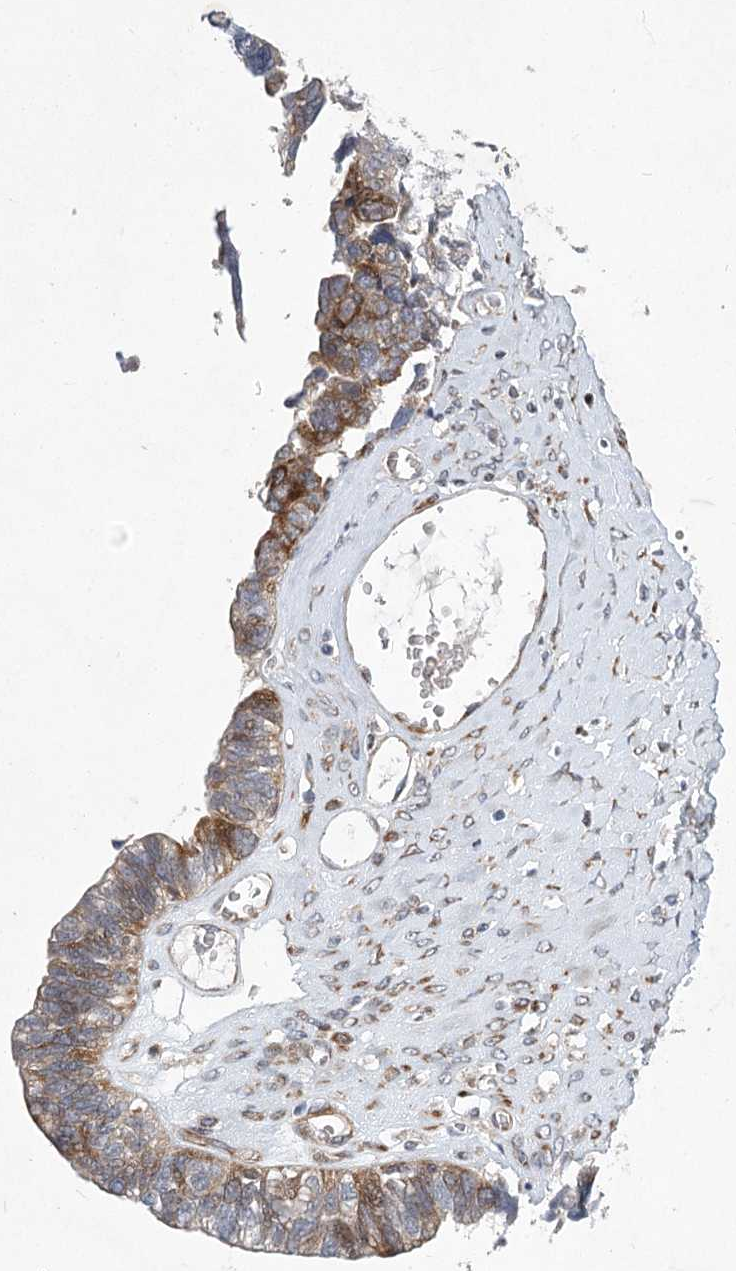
{"staining": {"intensity": "moderate", "quantity": ">75%", "location": "cytoplasmic/membranous"}, "tissue": "ovarian cancer", "cell_type": "Tumor cells", "image_type": "cancer", "snomed": [{"axis": "morphology", "description": "Cystadenocarcinoma, serous, NOS"}, {"axis": "topography", "description": "Ovary"}], "caption": "Ovarian cancer (serous cystadenocarcinoma) stained with DAB immunohistochemistry (IHC) demonstrates medium levels of moderate cytoplasmic/membranous staining in approximately >75% of tumor cells.", "gene": "GCNT4", "patient": {"sex": "female", "age": 79}}